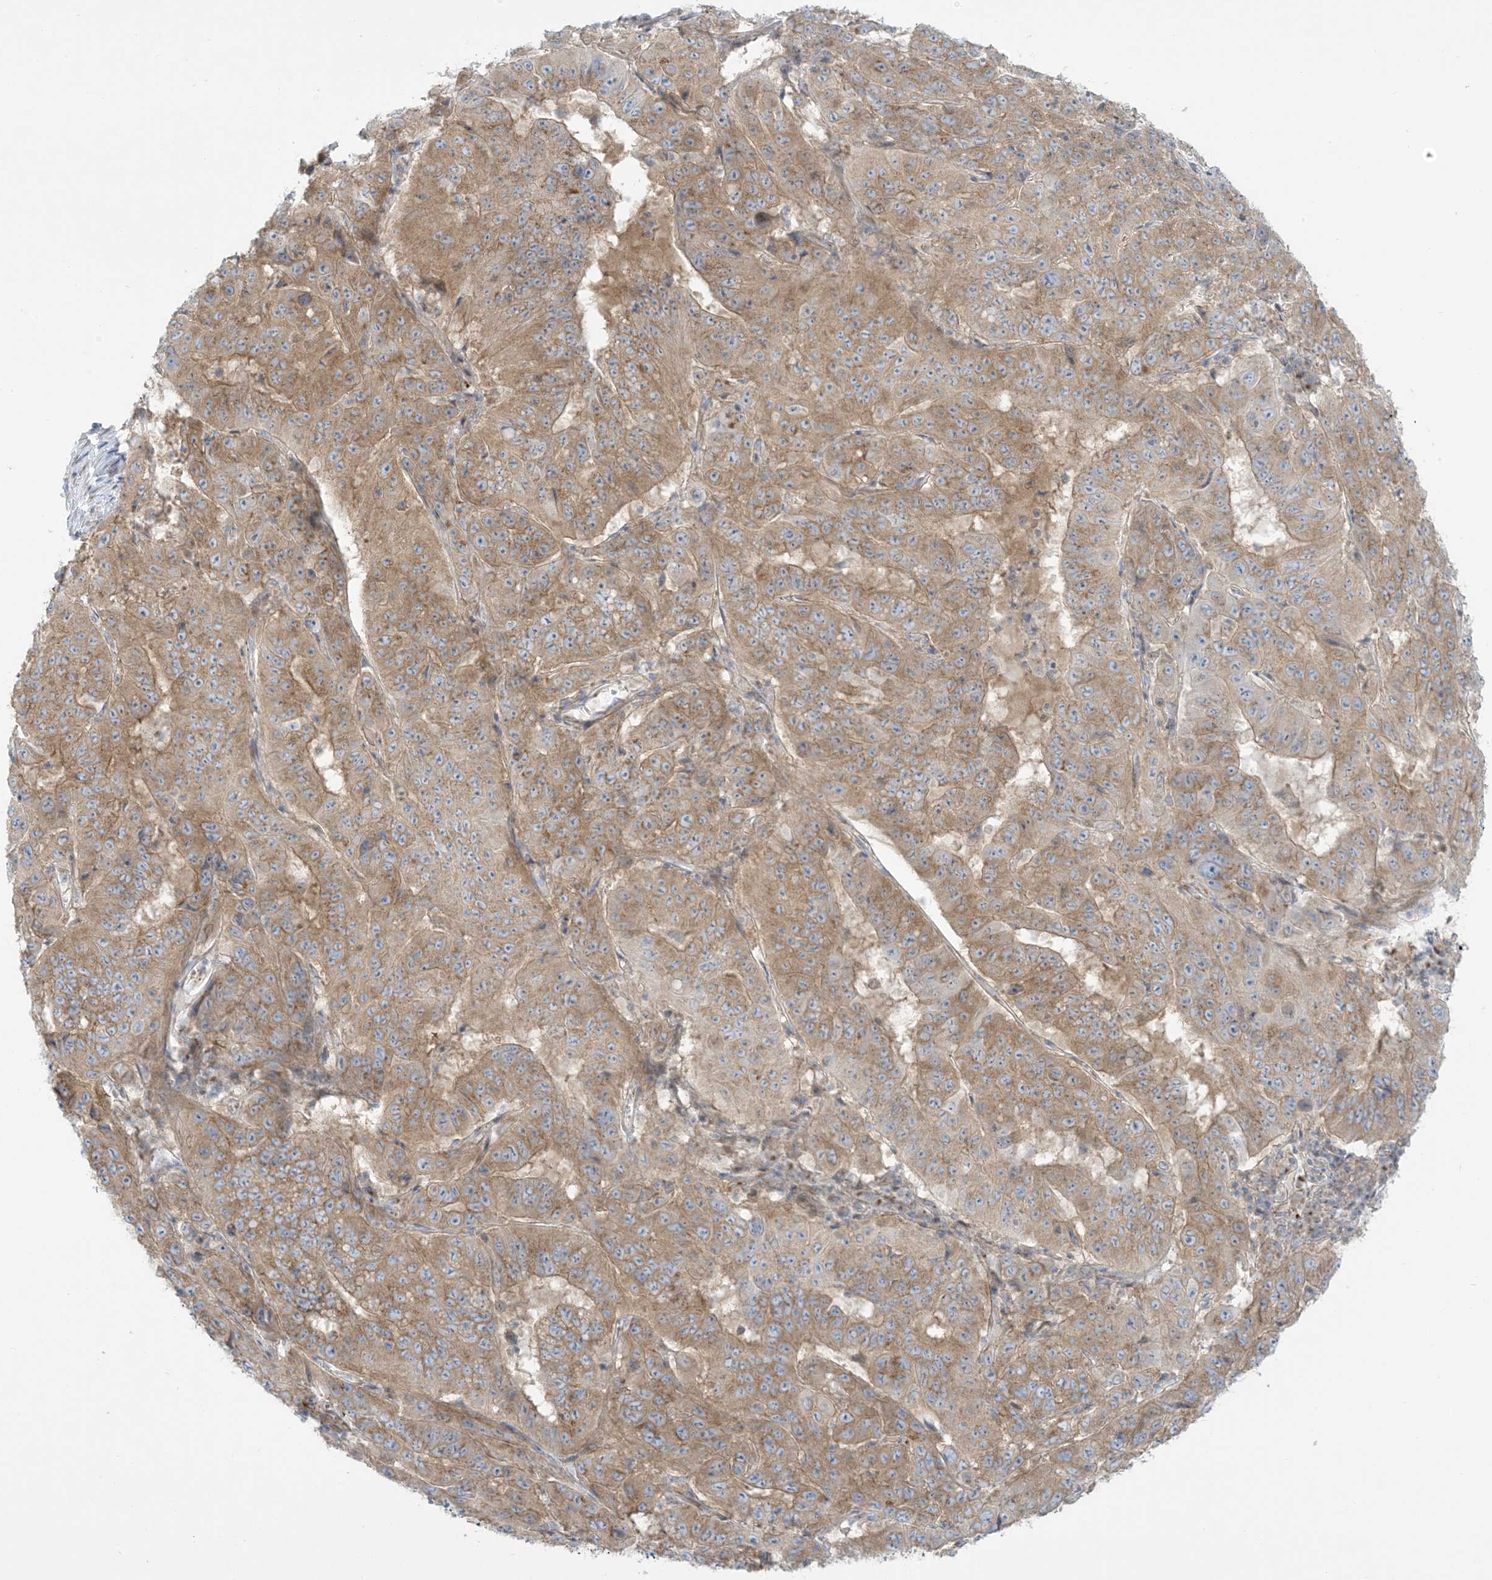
{"staining": {"intensity": "moderate", "quantity": ">75%", "location": "cytoplasmic/membranous"}, "tissue": "pancreatic cancer", "cell_type": "Tumor cells", "image_type": "cancer", "snomed": [{"axis": "morphology", "description": "Adenocarcinoma, NOS"}, {"axis": "topography", "description": "Pancreas"}], "caption": "Human adenocarcinoma (pancreatic) stained with a brown dye shows moderate cytoplasmic/membranous positive positivity in about >75% of tumor cells.", "gene": "AFTPH", "patient": {"sex": "male", "age": 63}}